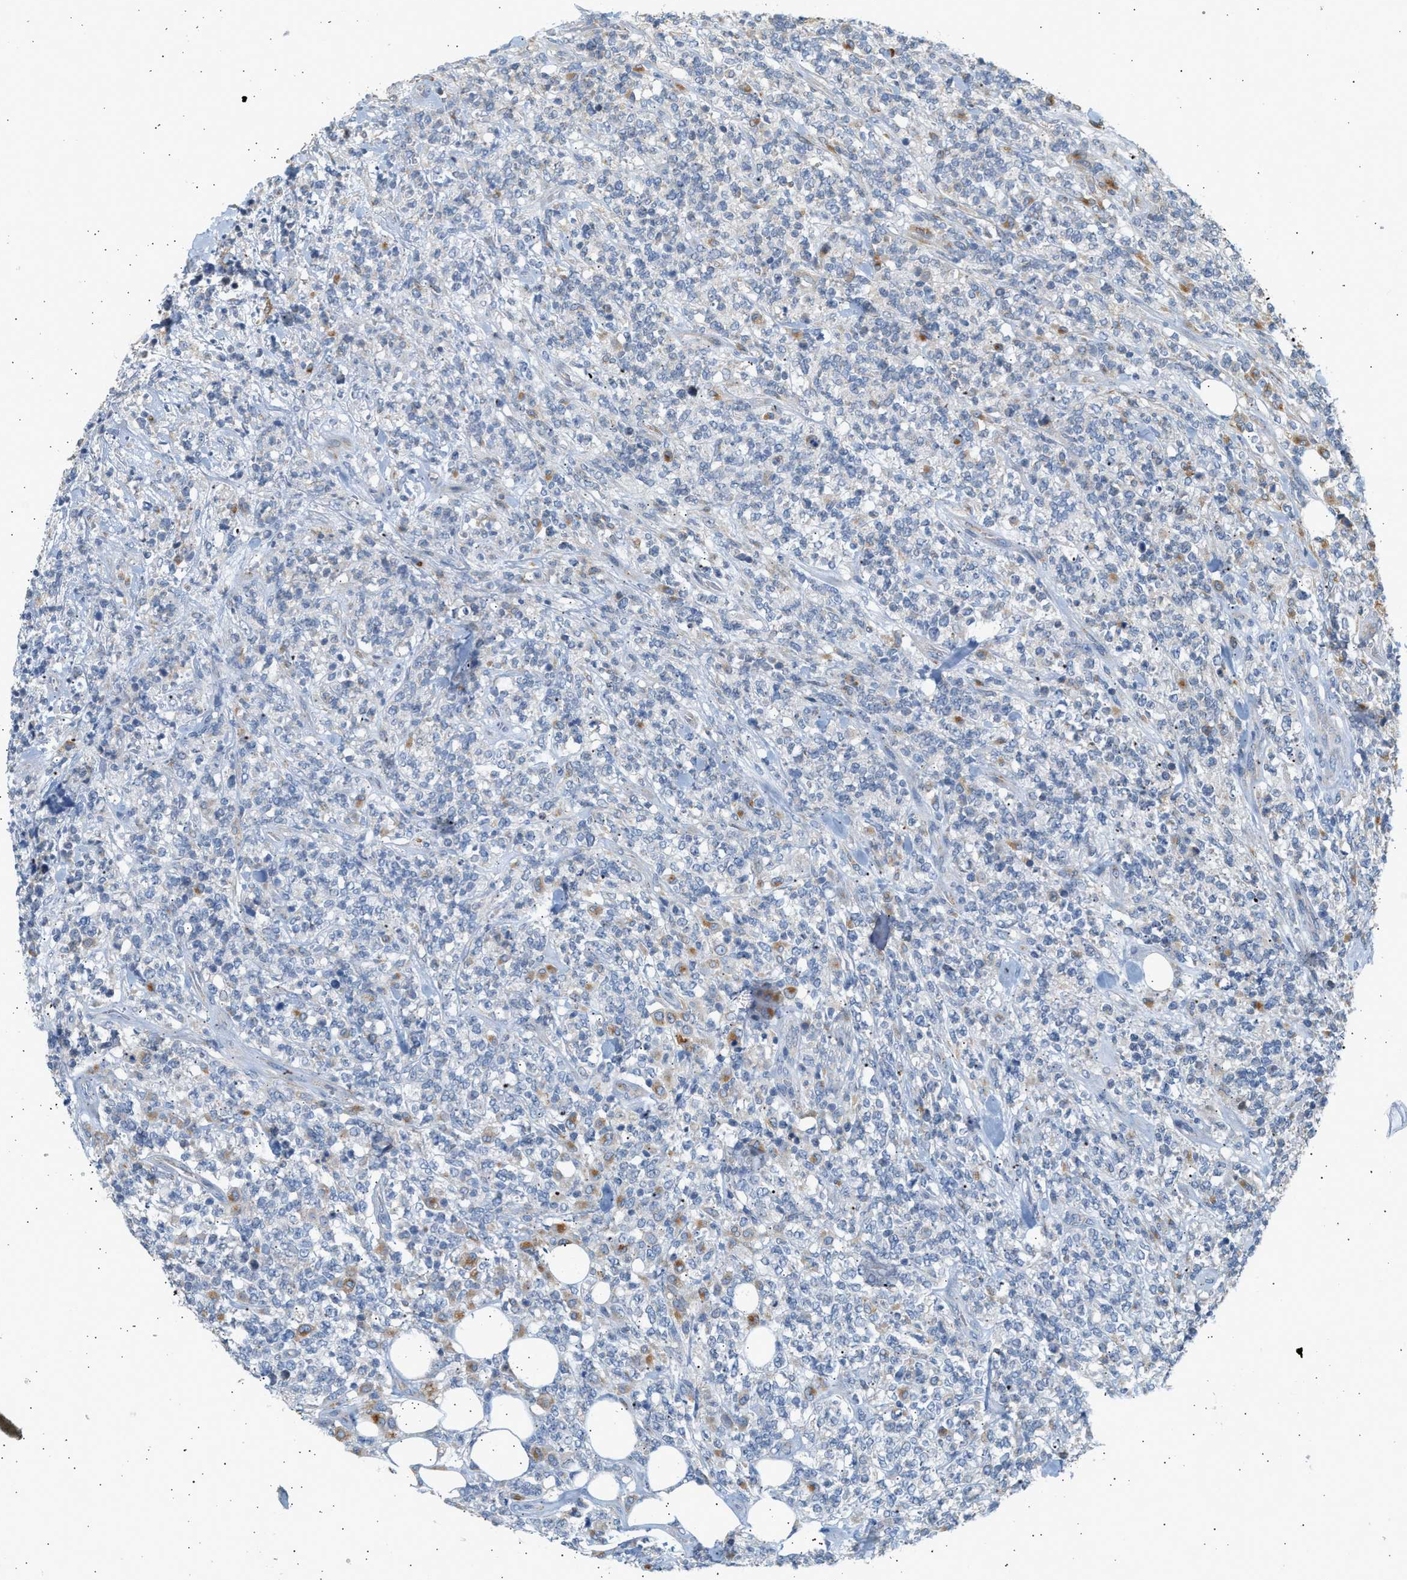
{"staining": {"intensity": "moderate", "quantity": "<25%", "location": "cytoplasmic/membranous"}, "tissue": "lymphoma", "cell_type": "Tumor cells", "image_type": "cancer", "snomed": [{"axis": "morphology", "description": "Malignant lymphoma, non-Hodgkin's type, High grade"}, {"axis": "topography", "description": "Soft tissue"}], "caption": "A low amount of moderate cytoplasmic/membranous staining is identified in about <25% of tumor cells in high-grade malignant lymphoma, non-Hodgkin's type tissue.", "gene": "ENTHD1", "patient": {"sex": "male", "age": 18}}